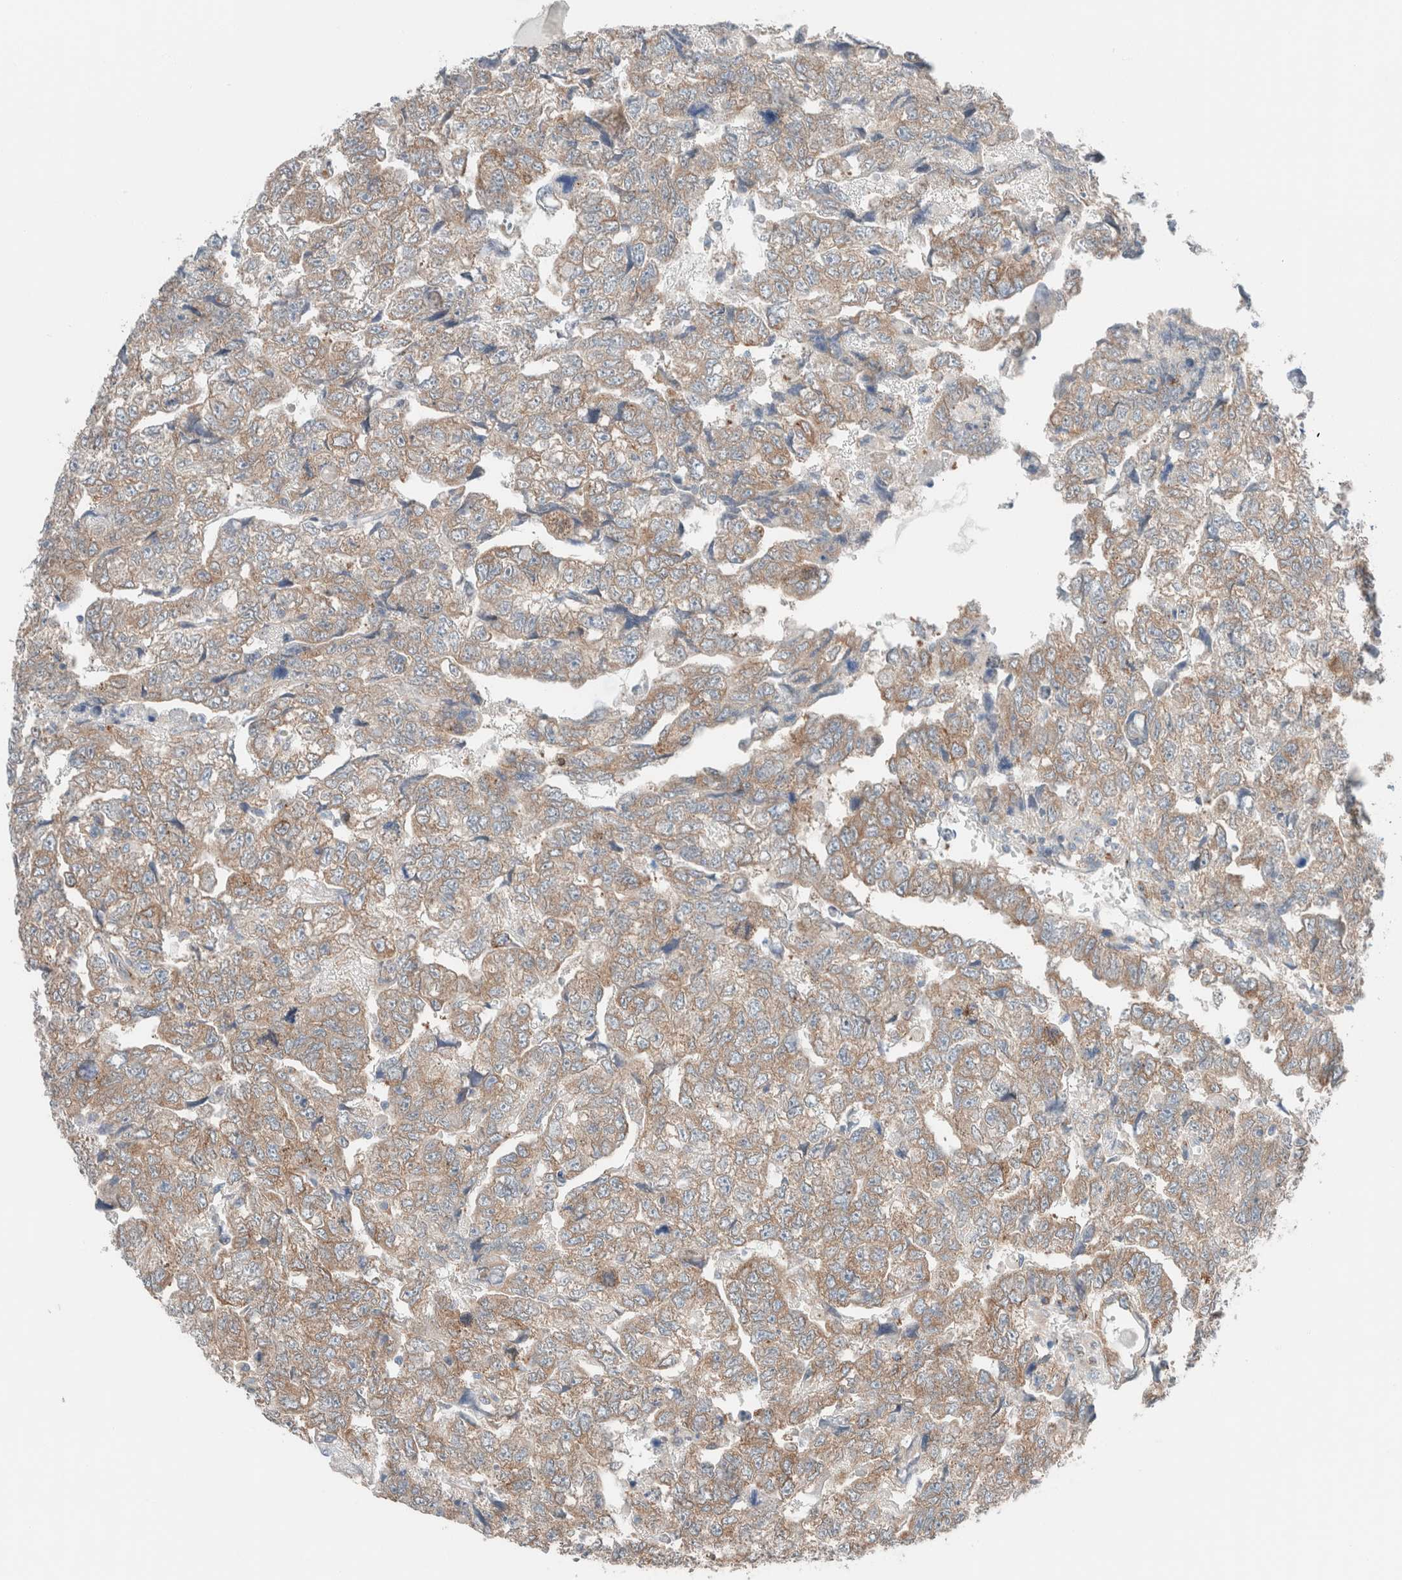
{"staining": {"intensity": "moderate", "quantity": ">75%", "location": "cytoplasmic/membranous"}, "tissue": "testis cancer", "cell_type": "Tumor cells", "image_type": "cancer", "snomed": [{"axis": "morphology", "description": "Carcinoma, Embryonal, NOS"}, {"axis": "topography", "description": "Testis"}], "caption": "Human testis embryonal carcinoma stained for a protein (brown) exhibits moderate cytoplasmic/membranous positive positivity in about >75% of tumor cells.", "gene": "CASC3", "patient": {"sex": "male", "age": 36}}